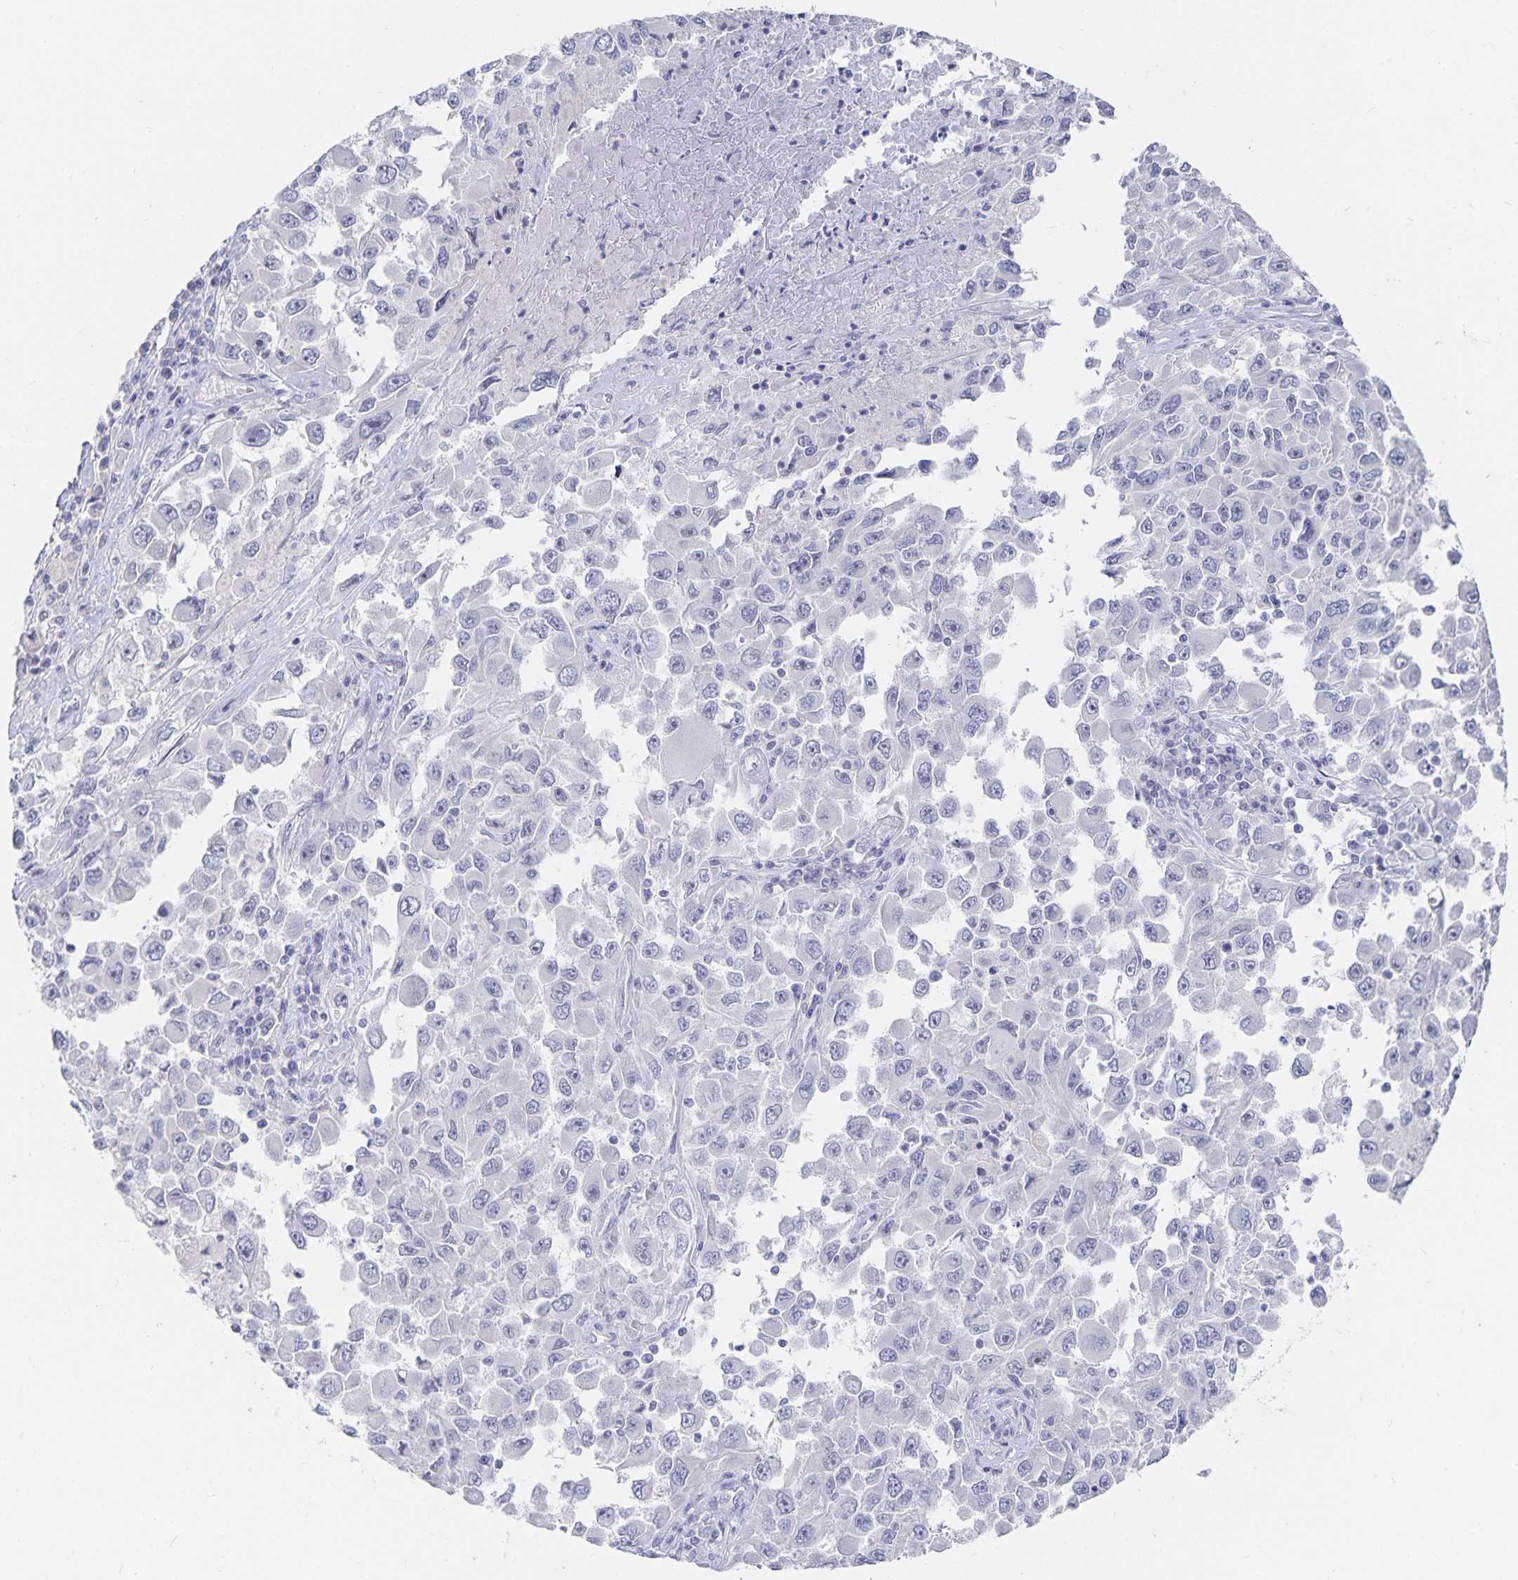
{"staining": {"intensity": "negative", "quantity": "none", "location": "none"}, "tissue": "melanoma", "cell_type": "Tumor cells", "image_type": "cancer", "snomed": [{"axis": "morphology", "description": "Malignant melanoma, Metastatic site"}, {"axis": "topography", "description": "Lymph node"}], "caption": "A high-resolution photomicrograph shows immunohistochemistry staining of malignant melanoma (metastatic site), which reveals no significant staining in tumor cells.", "gene": "DNAH9", "patient": {"sex": "female", "age": 67}}